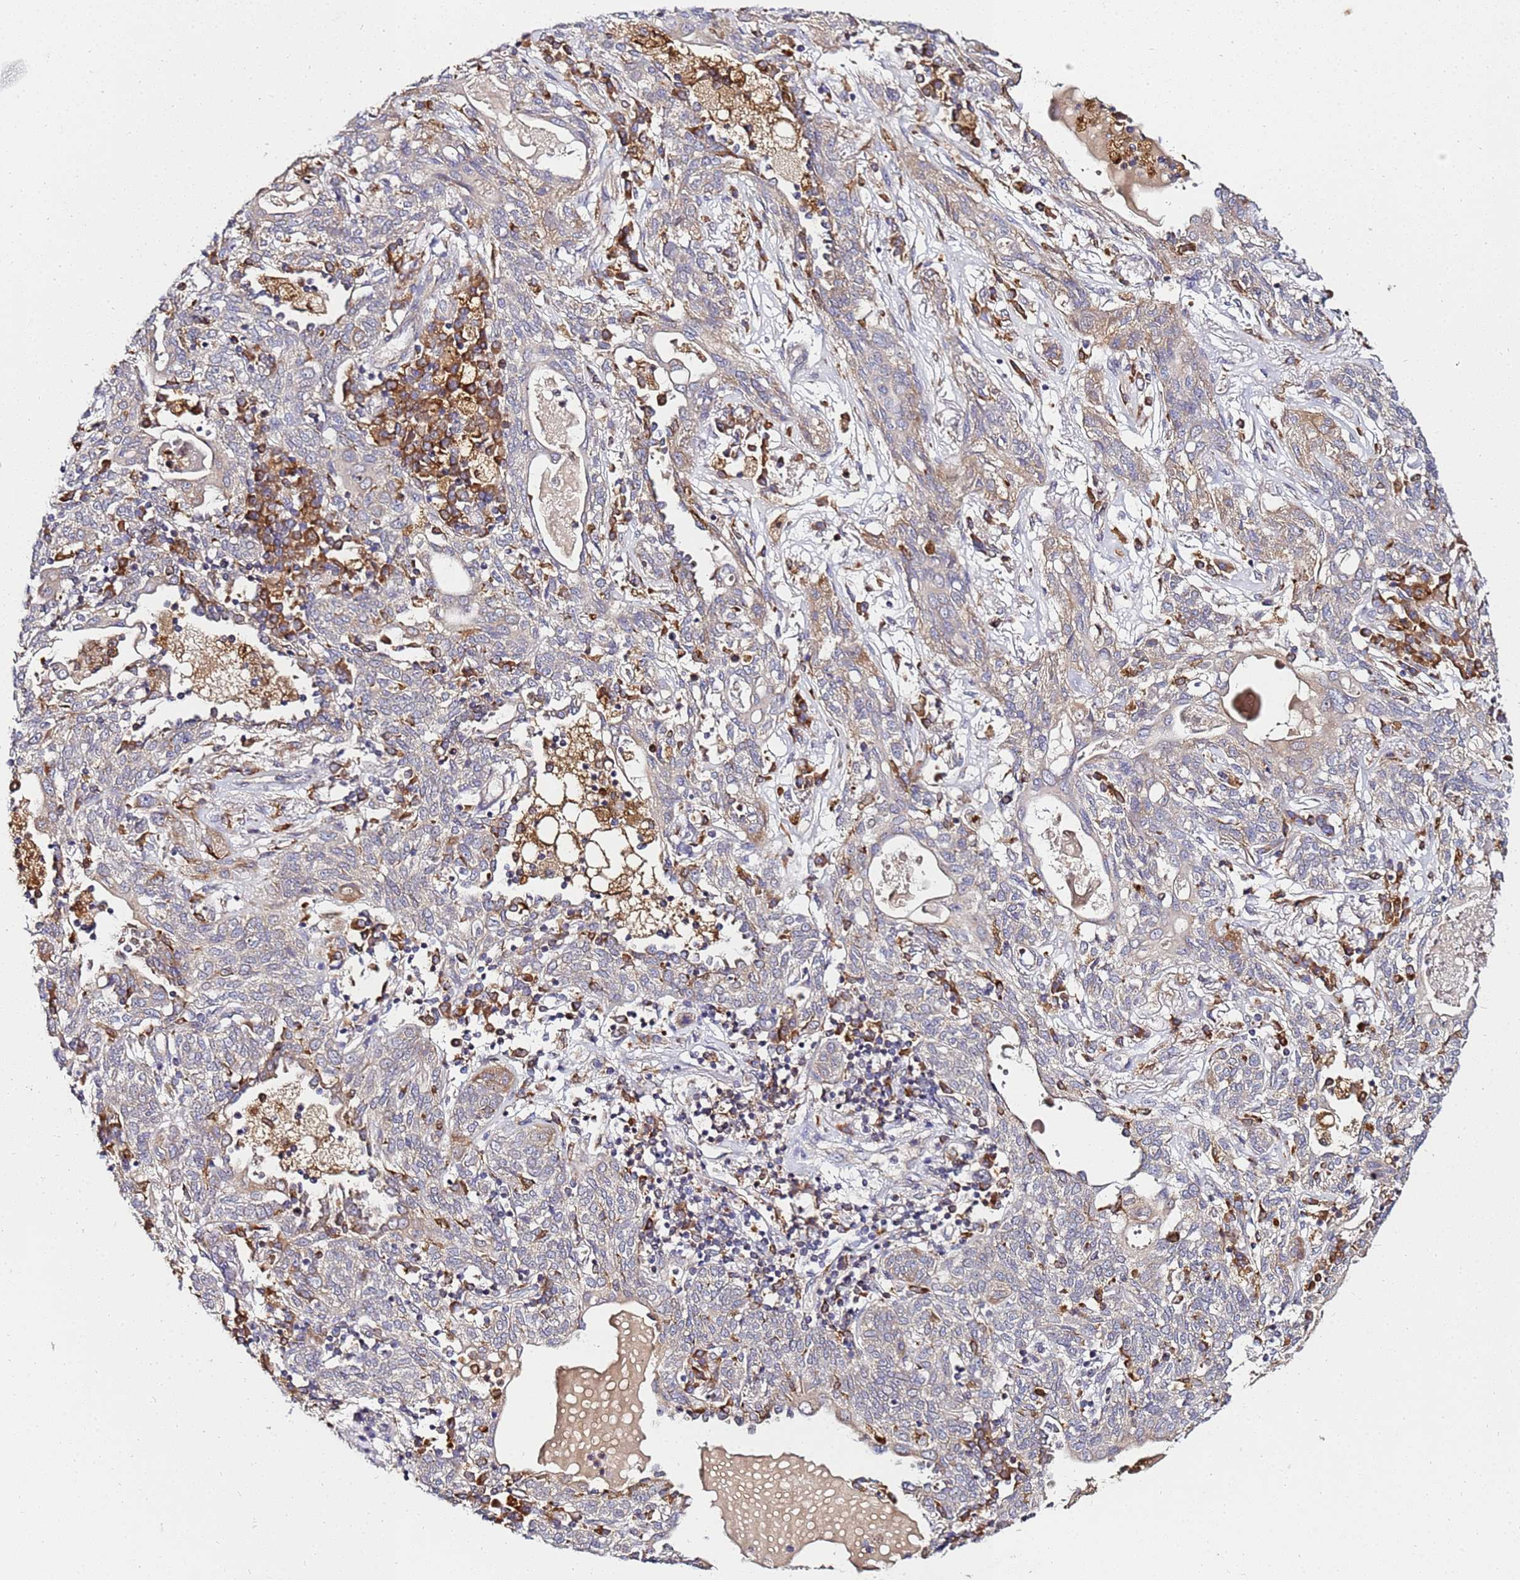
{"staining": {"intensity": "weak", "quantity": "<25%", "location": "cytoplasmic/membranous"}, "tissue": "lung cancer", "cell_type": "Tumor cells", "image_type": "cancer", "snomed": [{"axis": "morphology", "description": "Squamous cell carcinoma, NOS"}, {"axis": "topography", "description": "Lung"}], "caption": "The histopathology image demonstrates no significant positivity in tumor cells of lung squamous cell carcinoma.", "gene": "ADPGK", "patient": {"sex": "female", "age": 70}}